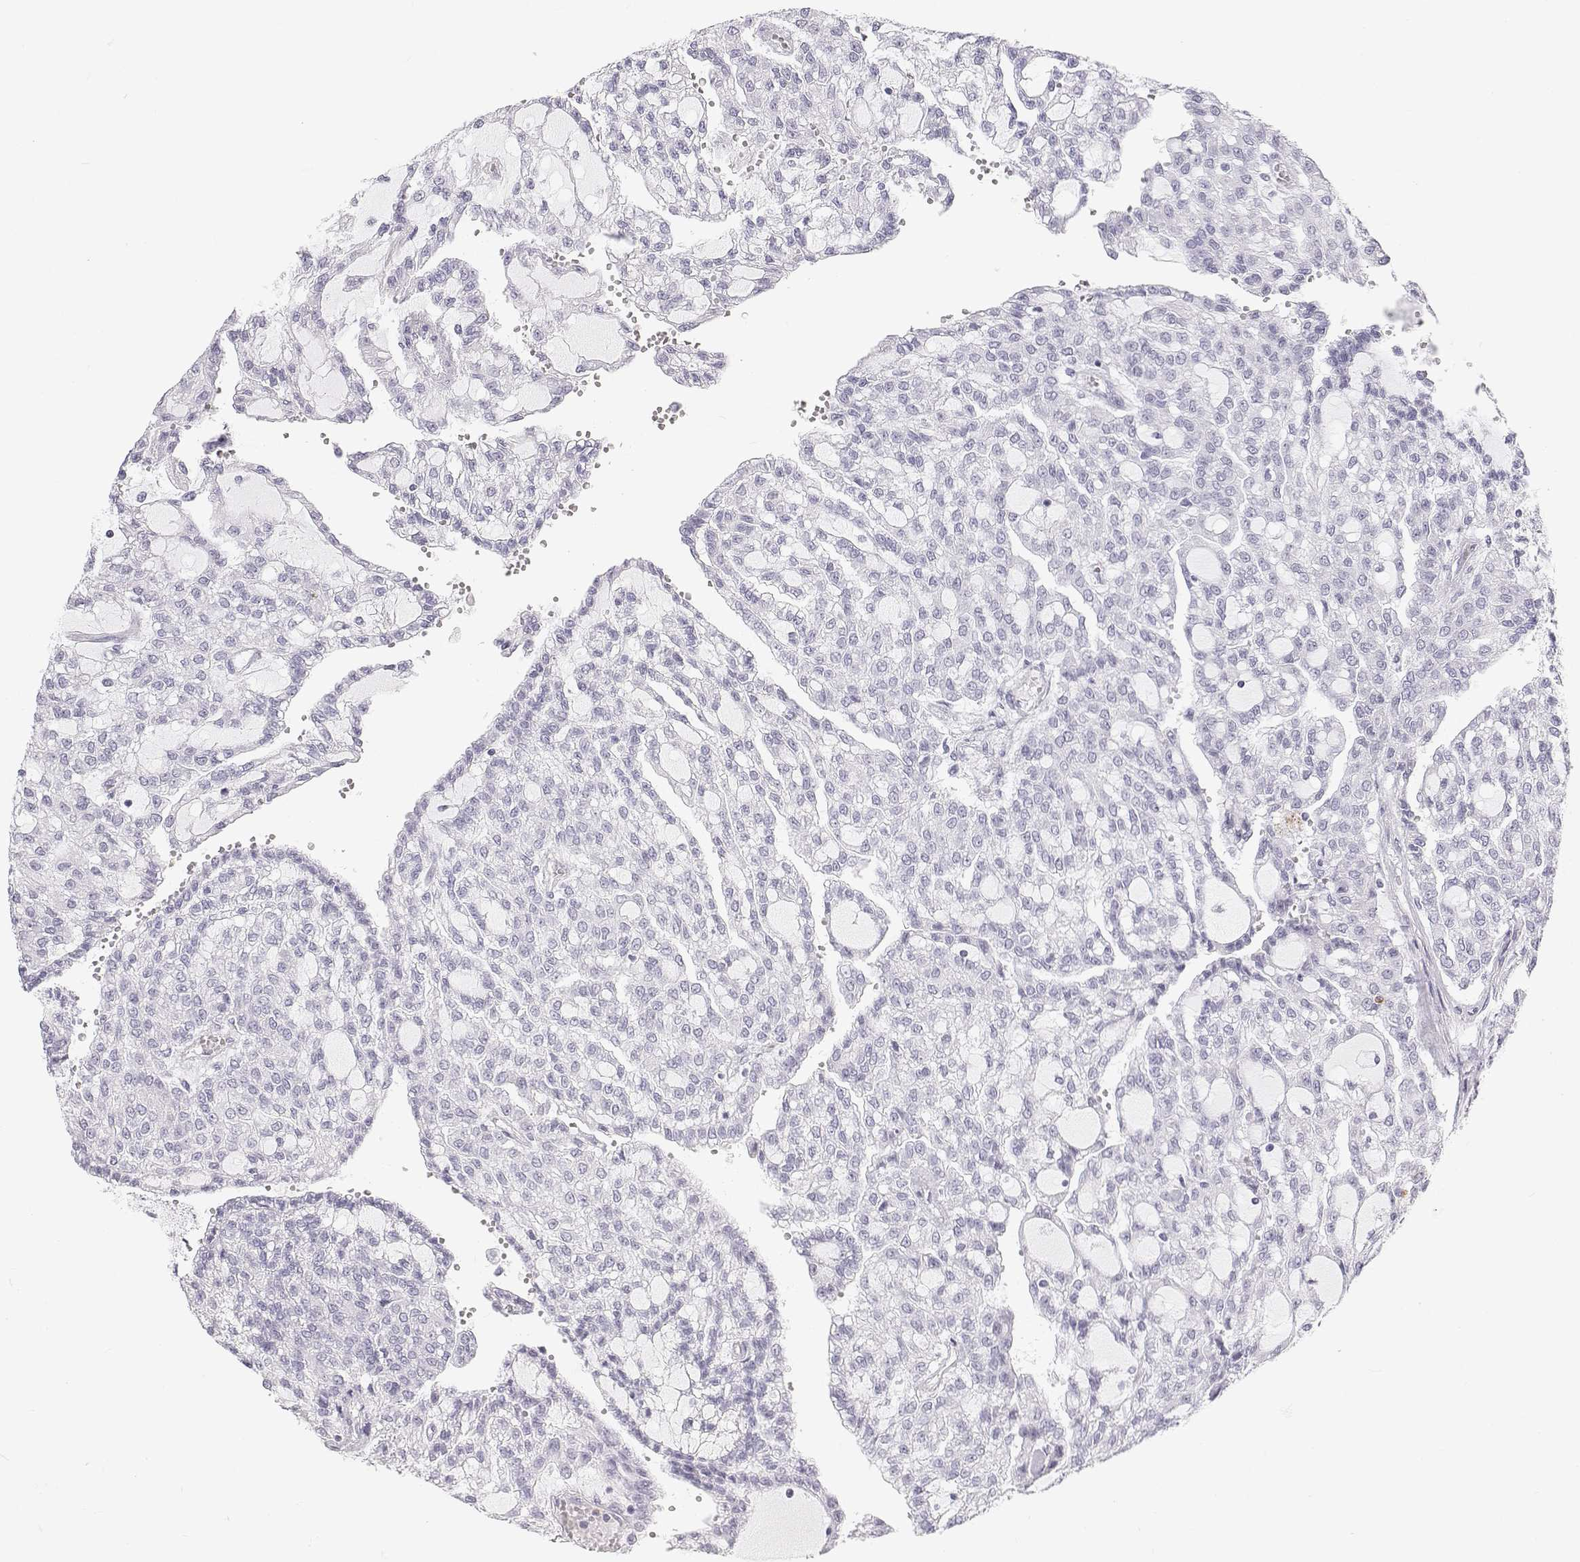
{"staining": {"intensity": "negative", "quantity": "none", "location": "none"}, "tissue": "renal cancer", "cell_type": "Tumor cells", "image_type": "cancer", "snomed": [{"axis": "morphology", "description": "Adenocarcinoma, NOS"}, {"axis": "topography", "description": "Kidney"}], "caption": "An immunohistochemistry histopathology image of renal cancer is shown. There is no staining in tumor cells of renal cancer.", "gene": "SFTPB", "patient": {"sex": "male", "age": 63}}